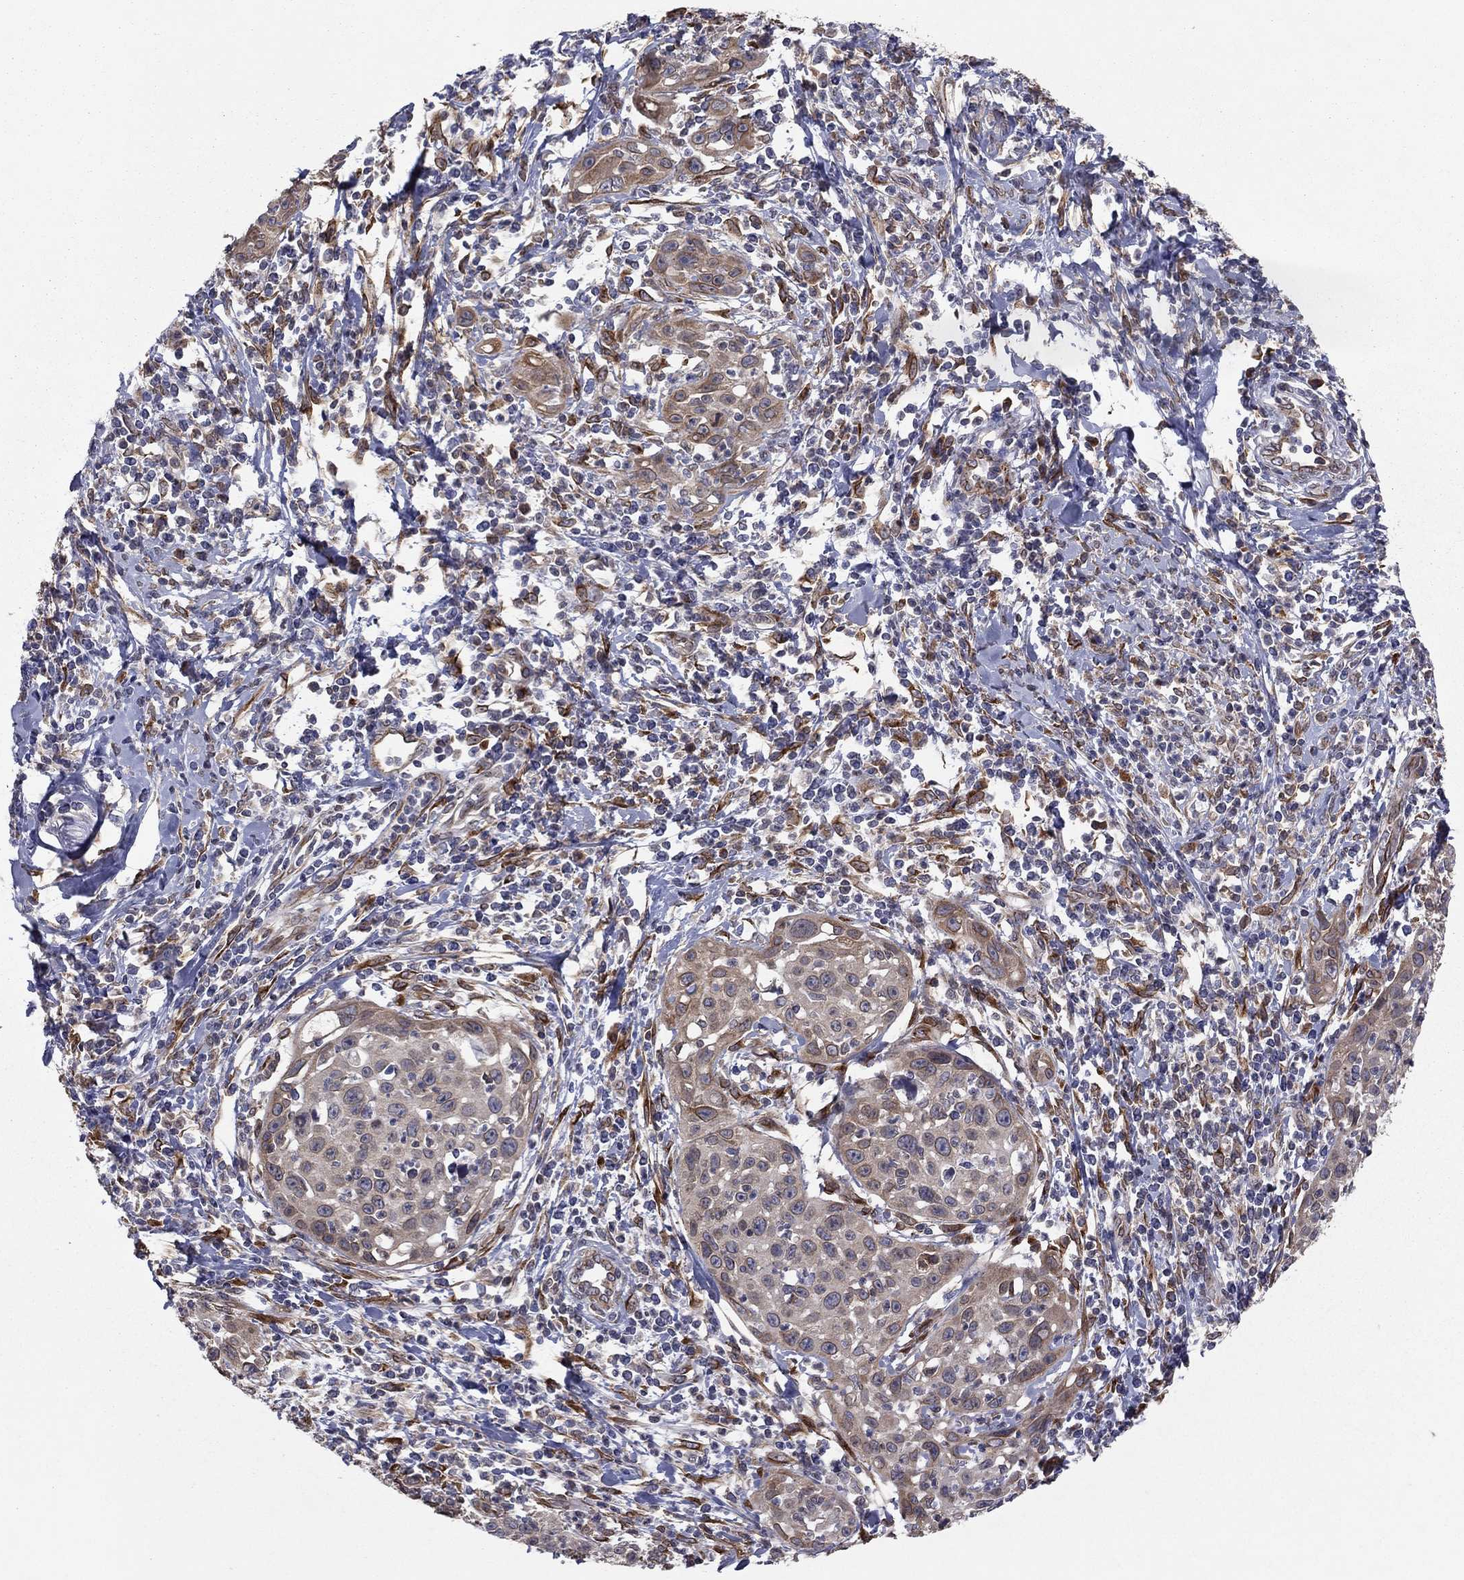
{"staining": {"intensity": "negative", "quantity": "none", "location": "none"}, "tissue": "cervical cancer", "cell_type": "Tumor cells", "image_type": "cancer", "snomed": [{"axis": "morphology", "description": "Squamous cell carcinoma, NOS"}, {"axis": "topography", "description": "Cervix"}], "caption": "Cervical cancer (squamous cell carcinoma) was stained to show a protein in brown. There is no significant positivity in tumor cells.", "gene": "YIF1A", "patient": {"sex": "female", "age": 26}}